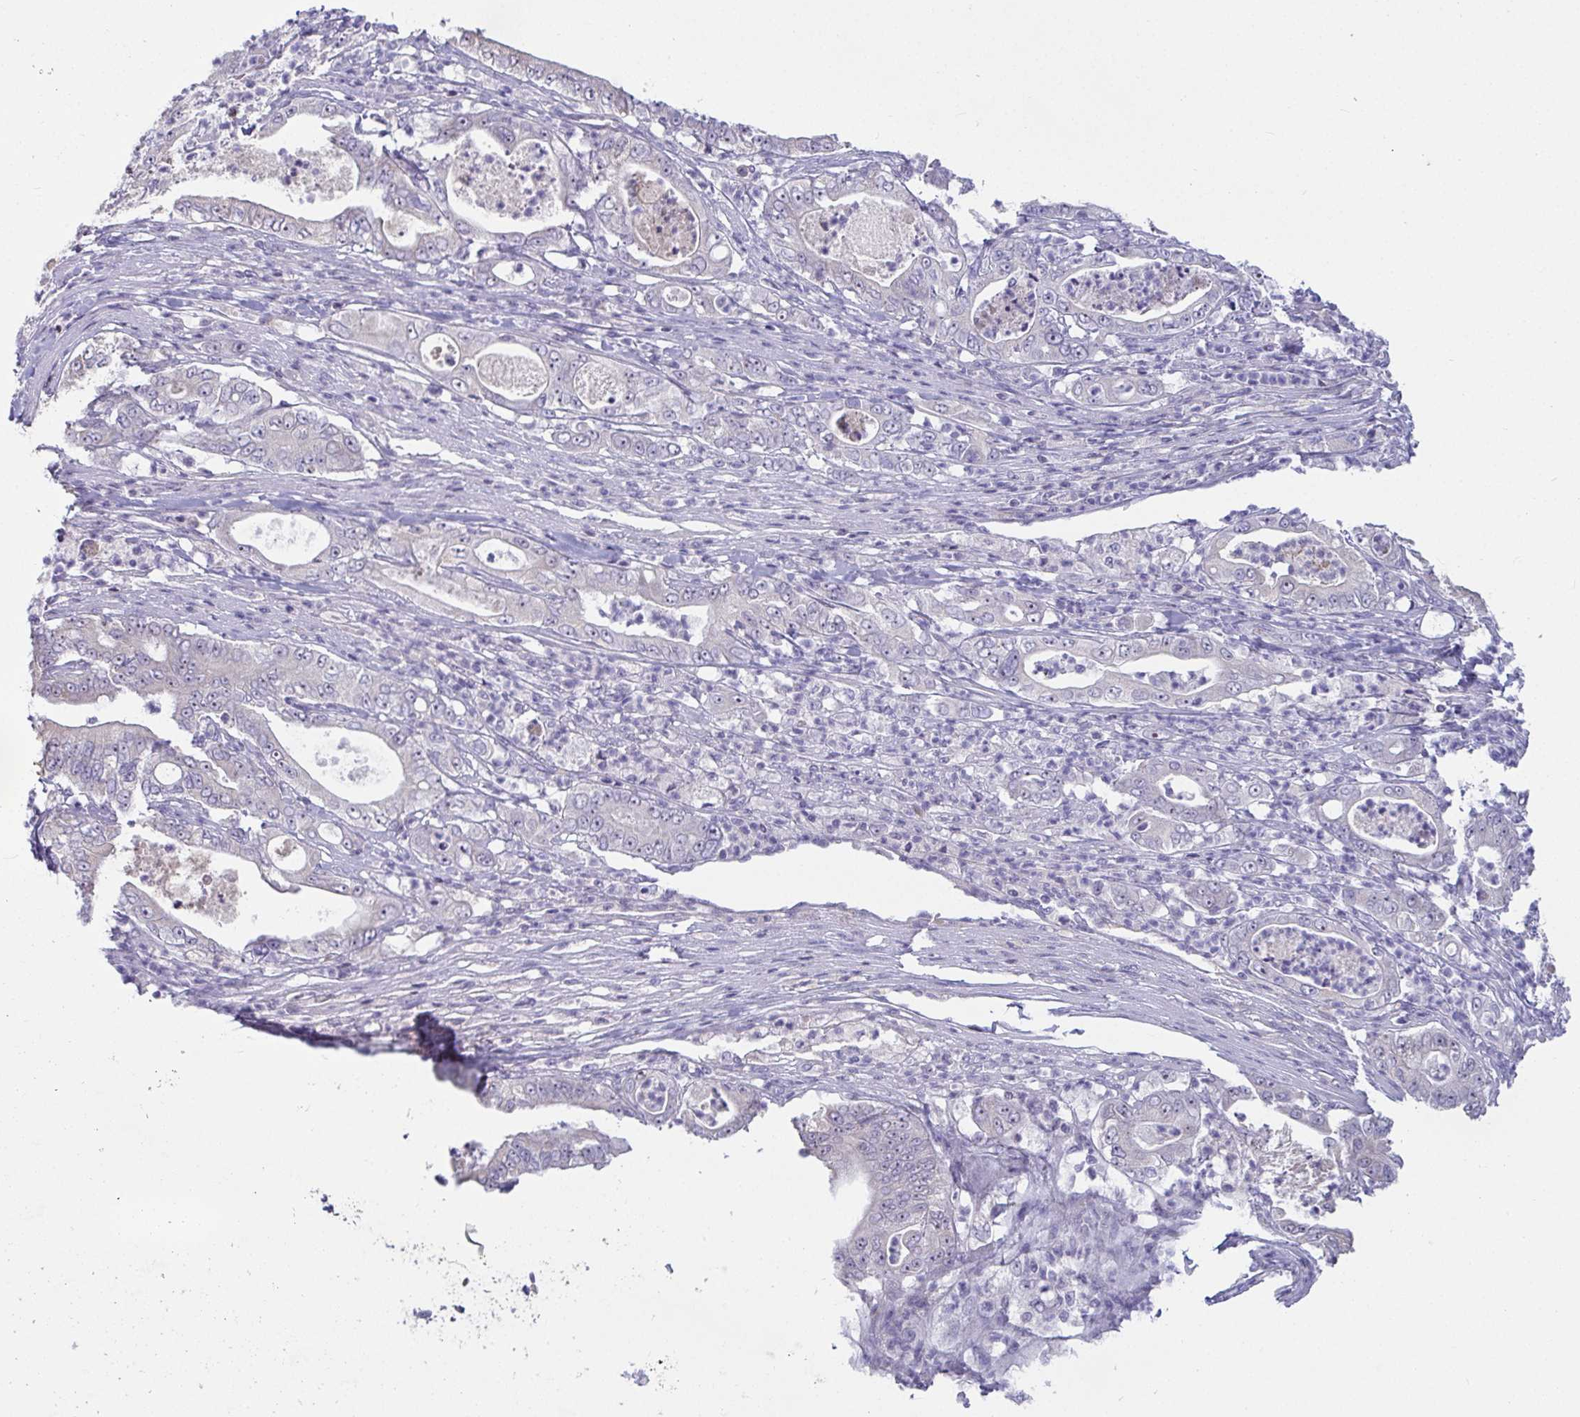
{"staining": {"intensity": "negative", "quantity": "none", "location": "none"}, "tissue": "pancreatic cancer", "cell_type": "Tumor cells", "image_type": "cancer", "snomed": [{"axis": "morphology", "description": "Adenocarcinoma, NOS"}, {"axis": "topography", "description": "Pancreas"}], "caption": "IHC micrograph of neoplastic tissue: human pancreatic adenocarcinoma stained with DAB (3,3'-diaminobenzidine) demonstrates no significant protein expression in tumor cells.", "gene": "MYC", "patient": {"sex": "male", "age": 71}}